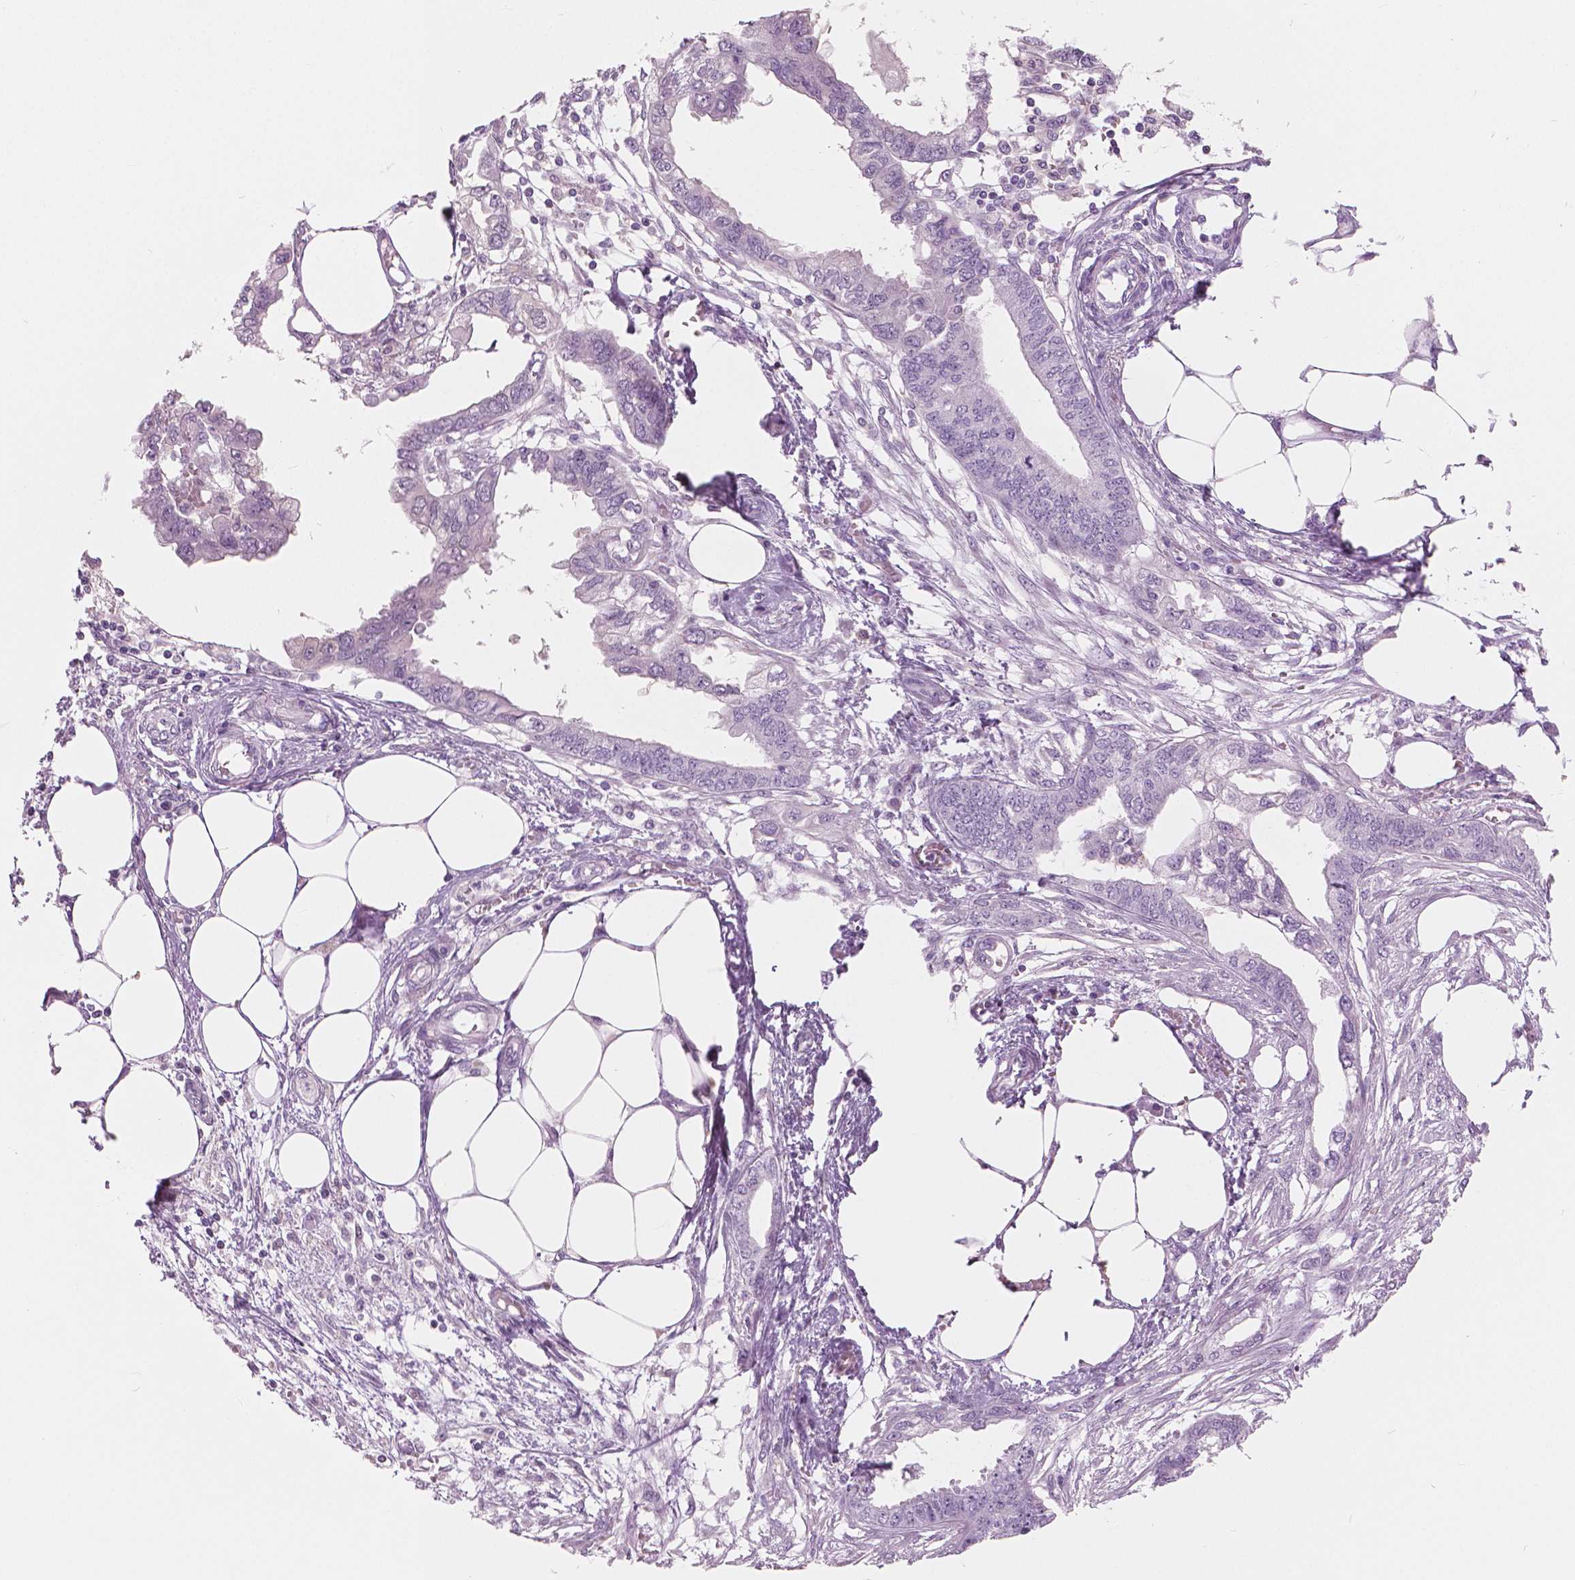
{"staining": {"intensity": "negative", "quantity": "none", "location": "none"}, "tissue": "endometrial cancer", "cell_type": "Tumor cells", "image_type": "cancer", "snomed": [{"axis": "morphology", "description": "Adenocarcinoma, NOS"}, {"axis": "morphology", "description": "Adenocarcinoma, metastatic, NOS"}, {"axis": "topography", "description": "Adipose tissue"}, {"axis": "topography", "description": "Endometrium"}], "caption": "Tumor cells show no significant expression in endometrial cancer (adenocarcinoma).", "gene": "GALM", "patient": {"sex": "female", "age": 67}}